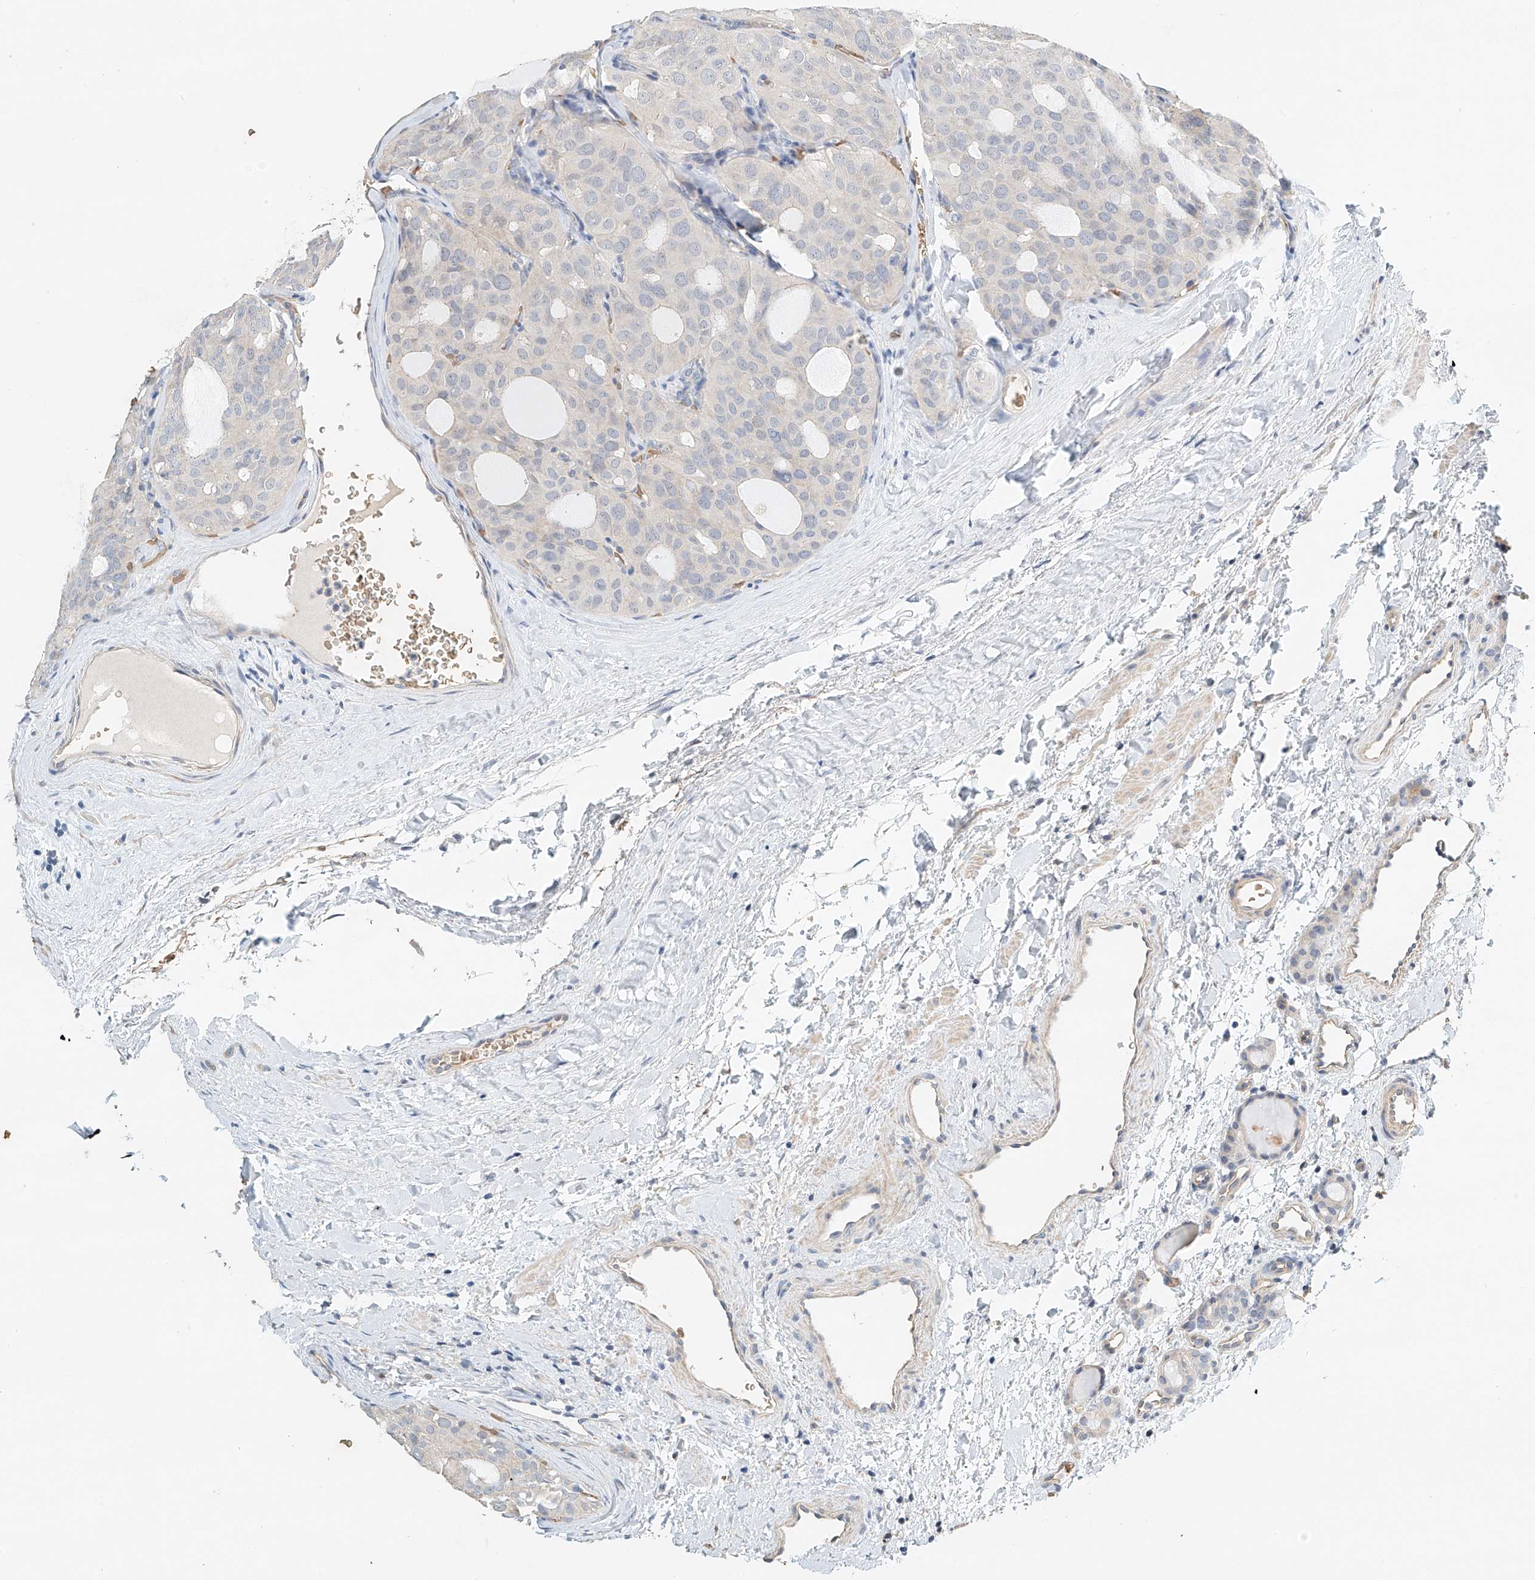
{"staining": {"intensity": "negative", "quantity": "none", "location": "none"}, "tissue": "thyroid cancer", "cell_type": "Tumor cells", "image_type": "cancer", "snomed": [{"axis": "morphology", "description": "Follicular adenoma carcinoma, NOS"}, {"axis": "topography", "description": "Thyroid gland"}], "caption": "Histopathology image shows no significant protein expression in tumor cells of follicular adenoma carcinoma (thyroid).", "gene": "RCAN3", "patient": {"sex": "male", "age": 75}}